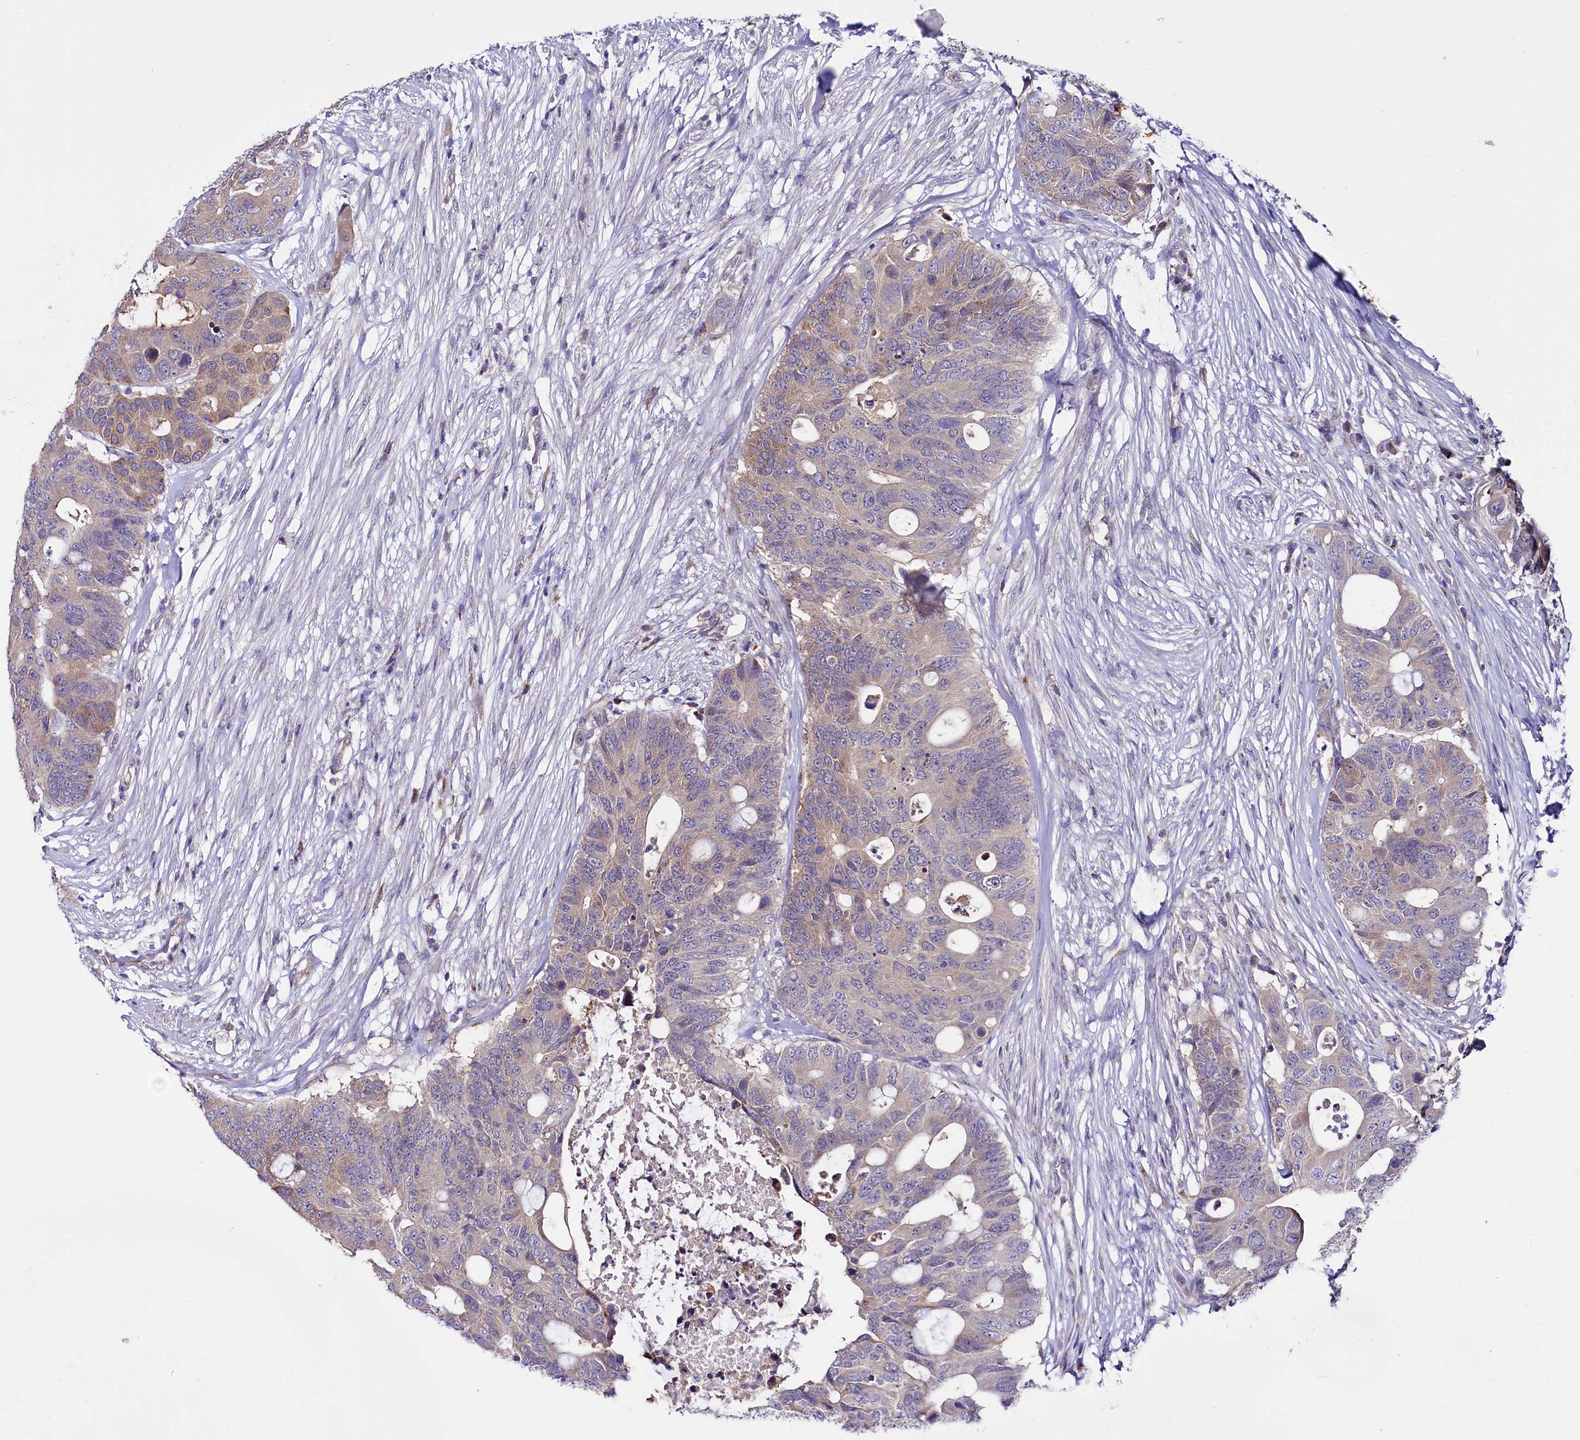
{"staining": {"intensity": "weak", "quantity": "25%-75%", "location": "cytoplasmic/membranous"}, "tissue": "colorectal cancer", "cell_type": "Tumor cells", "image_type": "cancer", "snomed": [{"axis": "morphology", "description": "Adenocarcinoma, NOS"}, {"axis": "topography", "description": "Colon"}], "caption": "High-magnification brightfield microscopy of colorectal cancer (adenocarcinoma) stained with DAB (3,3'-diaminobenzidine) (brown) and counterstained with hematoxylin (blue). tumor cells exhibit weak cytoplasmic/membranous positivity is appreciated in approximately25%-75% of cells.", "gene": "CEP295", "patient": {"sex": "male", "age": 71}}